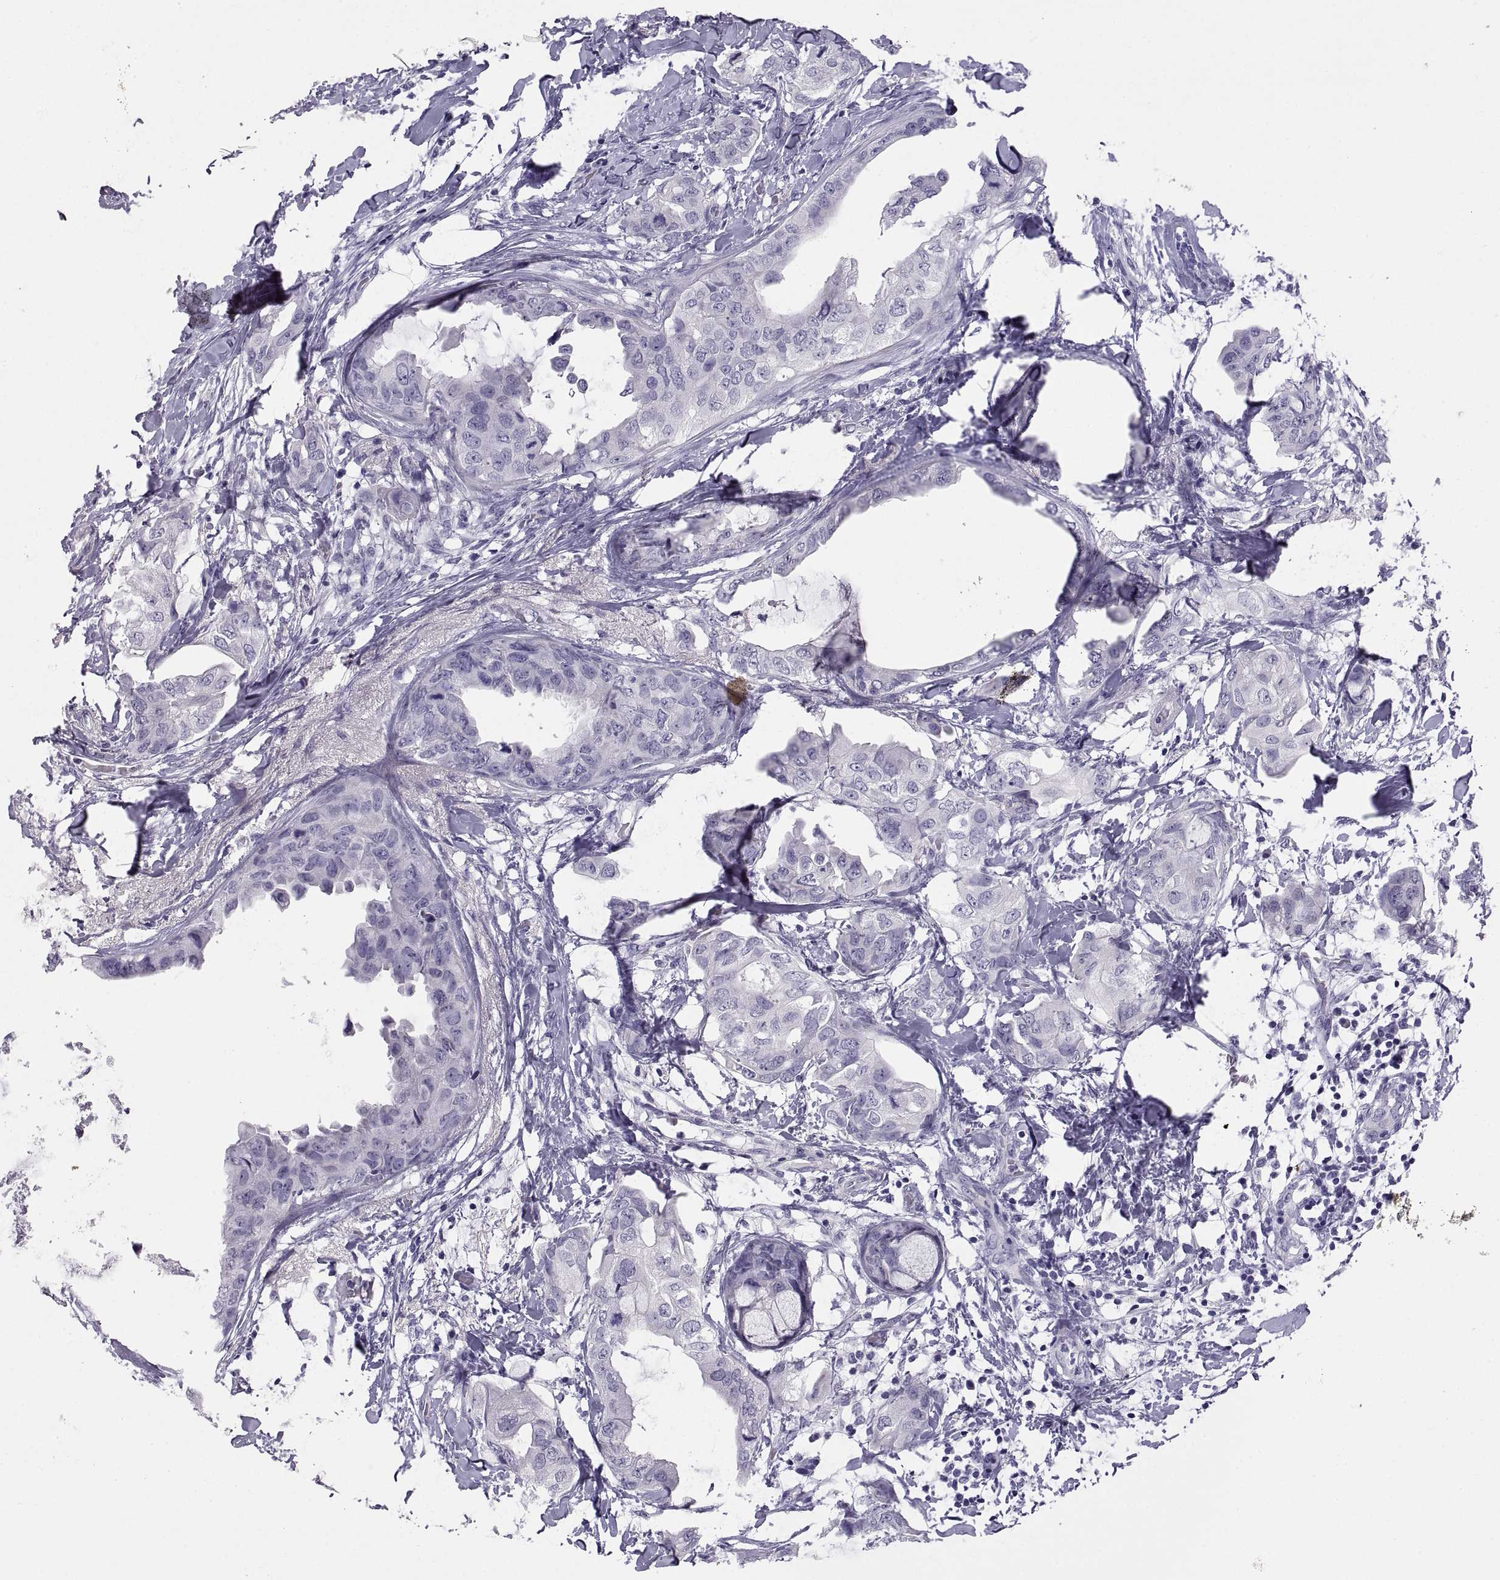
{"staining": {"intensity": "negative", "quantity": "none", "location": "none"}, "tissue": "breast cancer", "cell_type": "Tumor cells", "image_type": "cancer", "snomed": [{"axis": "morphology", "description": "Normal tissue, NOS"}, {"axis": "morphology", "description": "Duct carcinoma"}, {"axis": "topography", "description": "Breast"}], "caption": "A high-resolution photomicrograph shows immunohistochemistry staining of breast invasive ductal carcinoma, which reveals no significant staining in tumor cells. (DAB (3,3'-diaminobenzidine) immunohistochemistry (IHC) visualized using brightfield microscopy, high magnification).", "gene": "RGS20", "patient": {"sex": "female", "age": 40}}